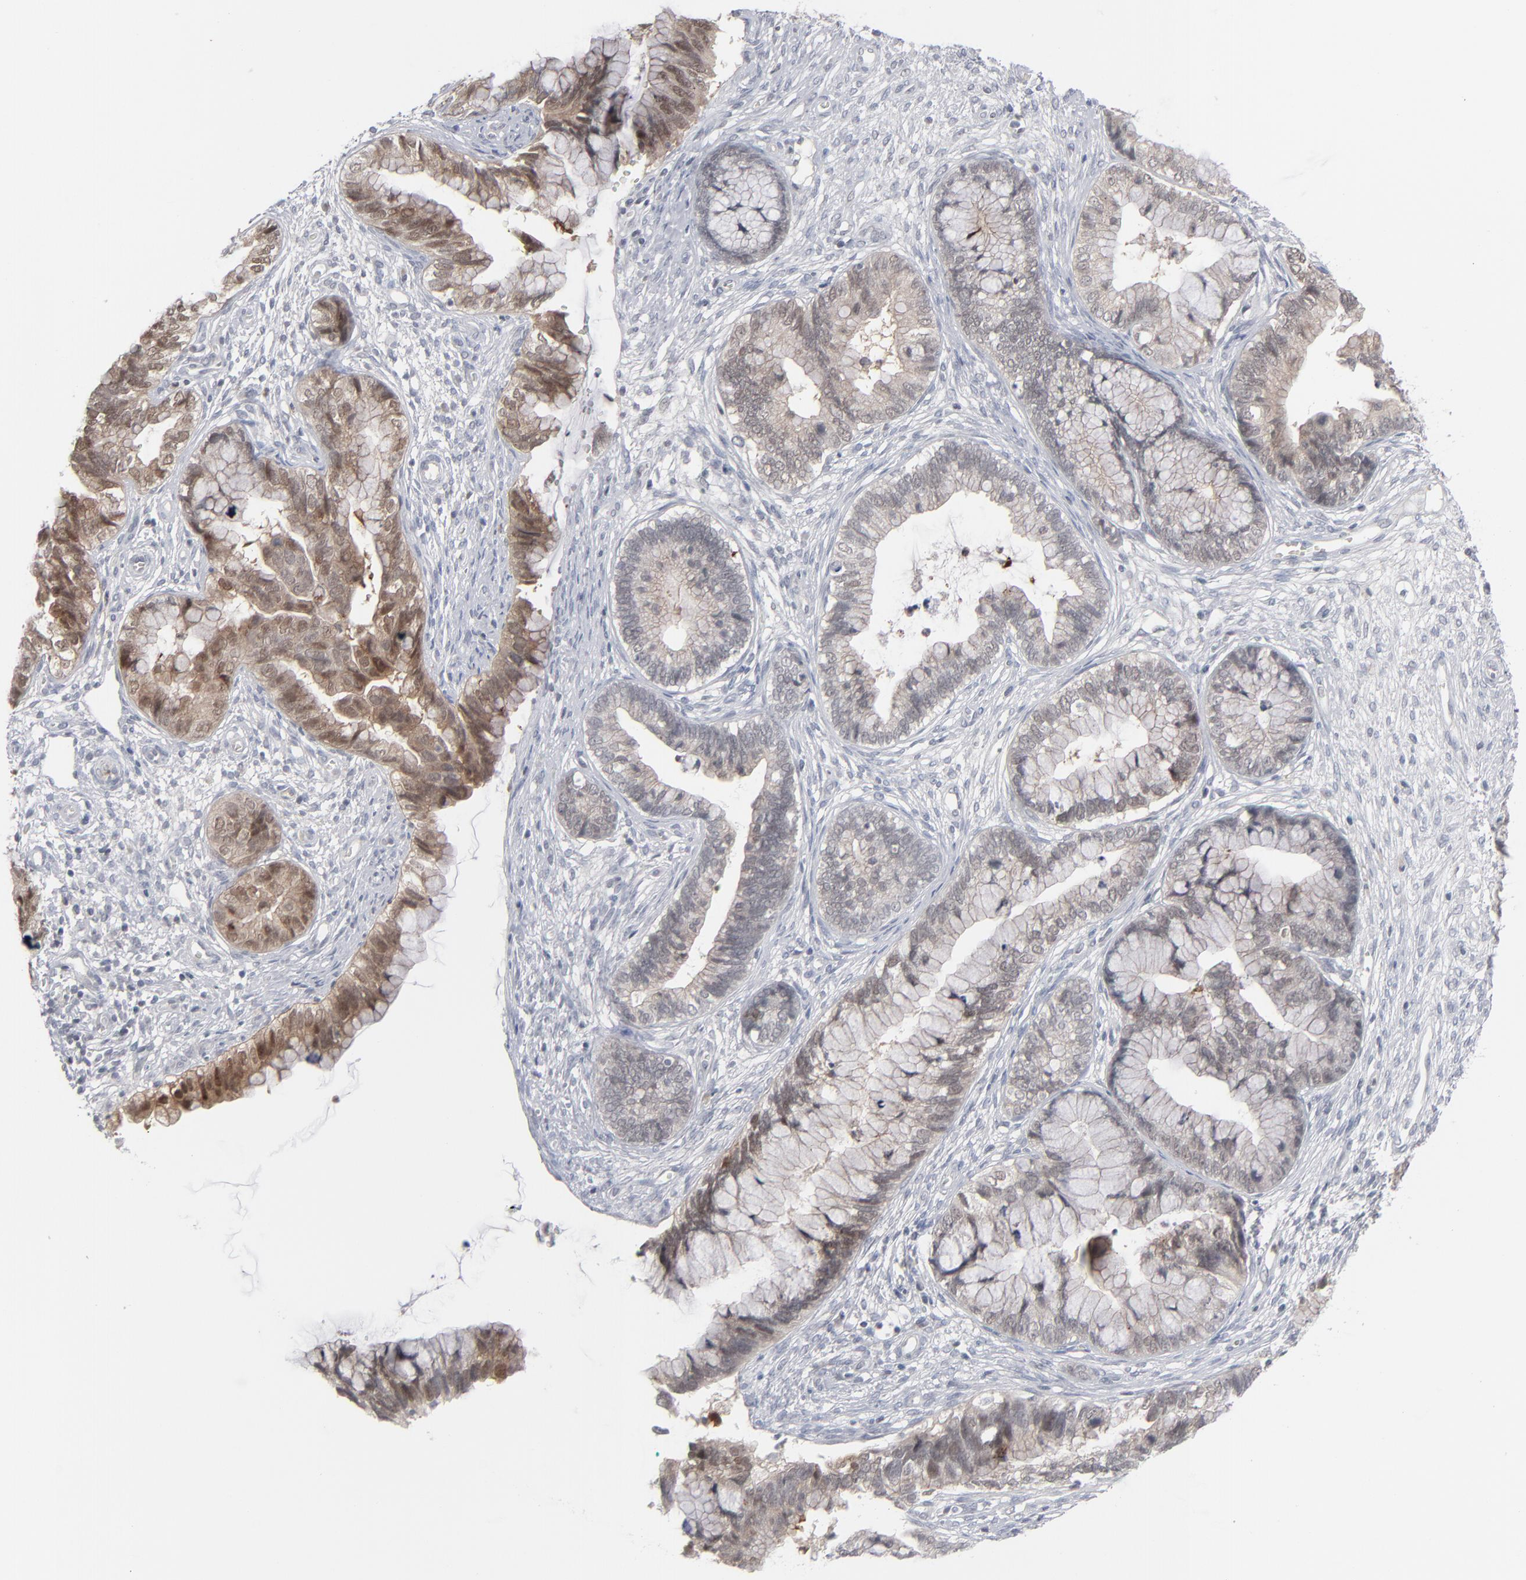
{"staining": {"intensity": "moderate", "quantity": "25%-75%", "location": "cytoplasmic/membranous"}, "tissue": "cervical cancer", "cell_type": "Tumor cells", "image_type": "cancer", "snomed": [{"axis": "morphology", "description": "Adenocarcinoma, NOS"}, {"axis": "topography", "description": "Cervix"}], "caption": "Protein analysis of cervical cancer tissue reveals moderate cytoplasmic/membranous staining in approximately 25%-75% of tumor cells.", "gene": "POF1B", "patient": {"sex": "female", "age": 44}}